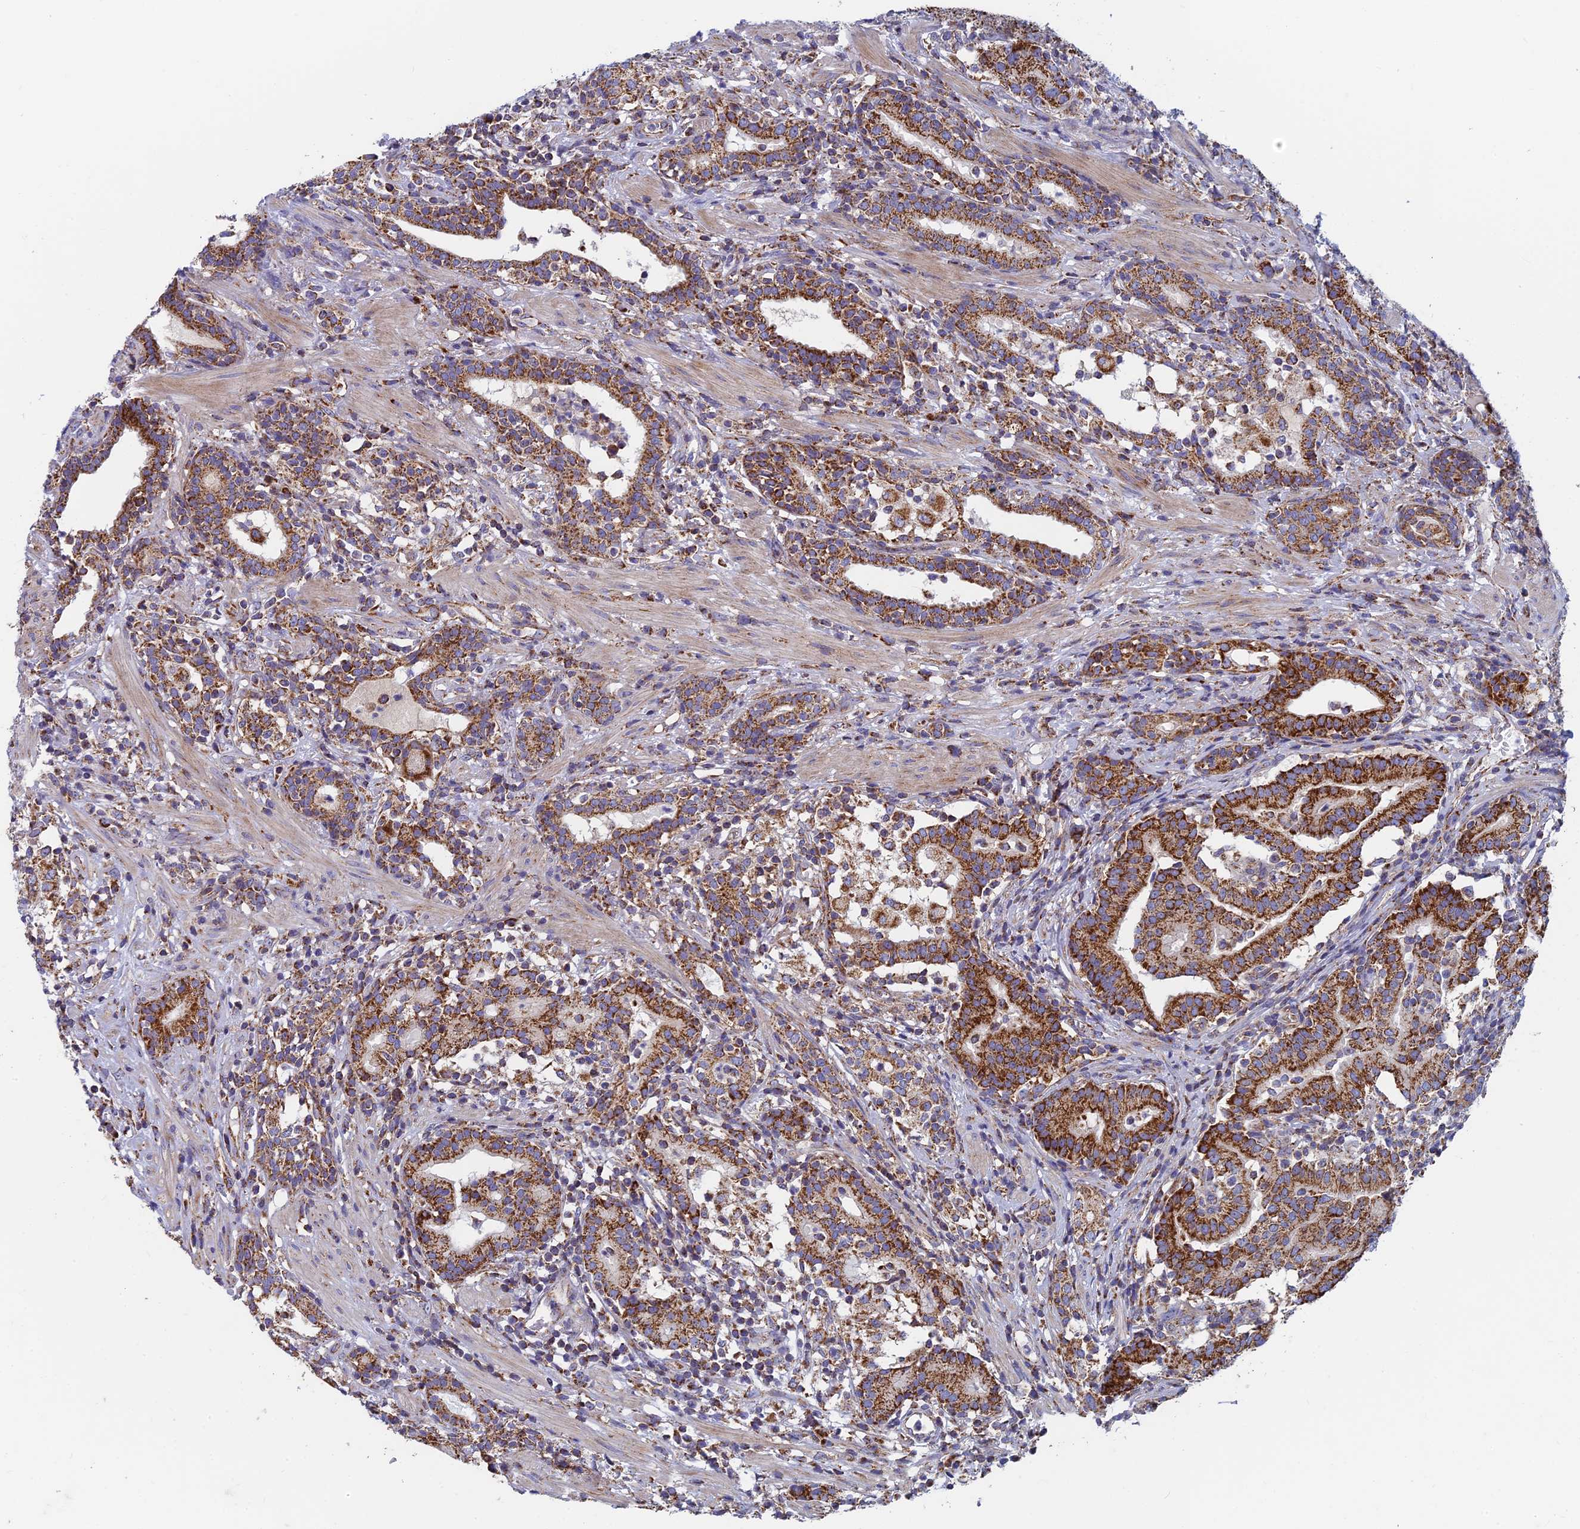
{"staining": {"intensity": "strong", "quantity": ">75%", "location": "cytoplasmic/membranous"}, "tissue": "prostate cancer", "cell_type": "Tumor cells", "image_type": "cancer", "snomed": [{"axis": "morphology", "description": "Adenocarcinoma, High grade"}, {"axis": "topography", "description": "Prostate"}], "caption": "A brown stain shows strong cytoplasmic/membranous expression of a protein in human prostate cancer (high-grade adenocarcinoma) tumor cells. The staining is performed using DAB (3,3'-diaminobenzidine) brown chromogen to label protein expression. The nuclei are counter-stained blue using hematoxylin.", "gene": "MRPS9", "patient": {"sex": "male", "age": 67}}